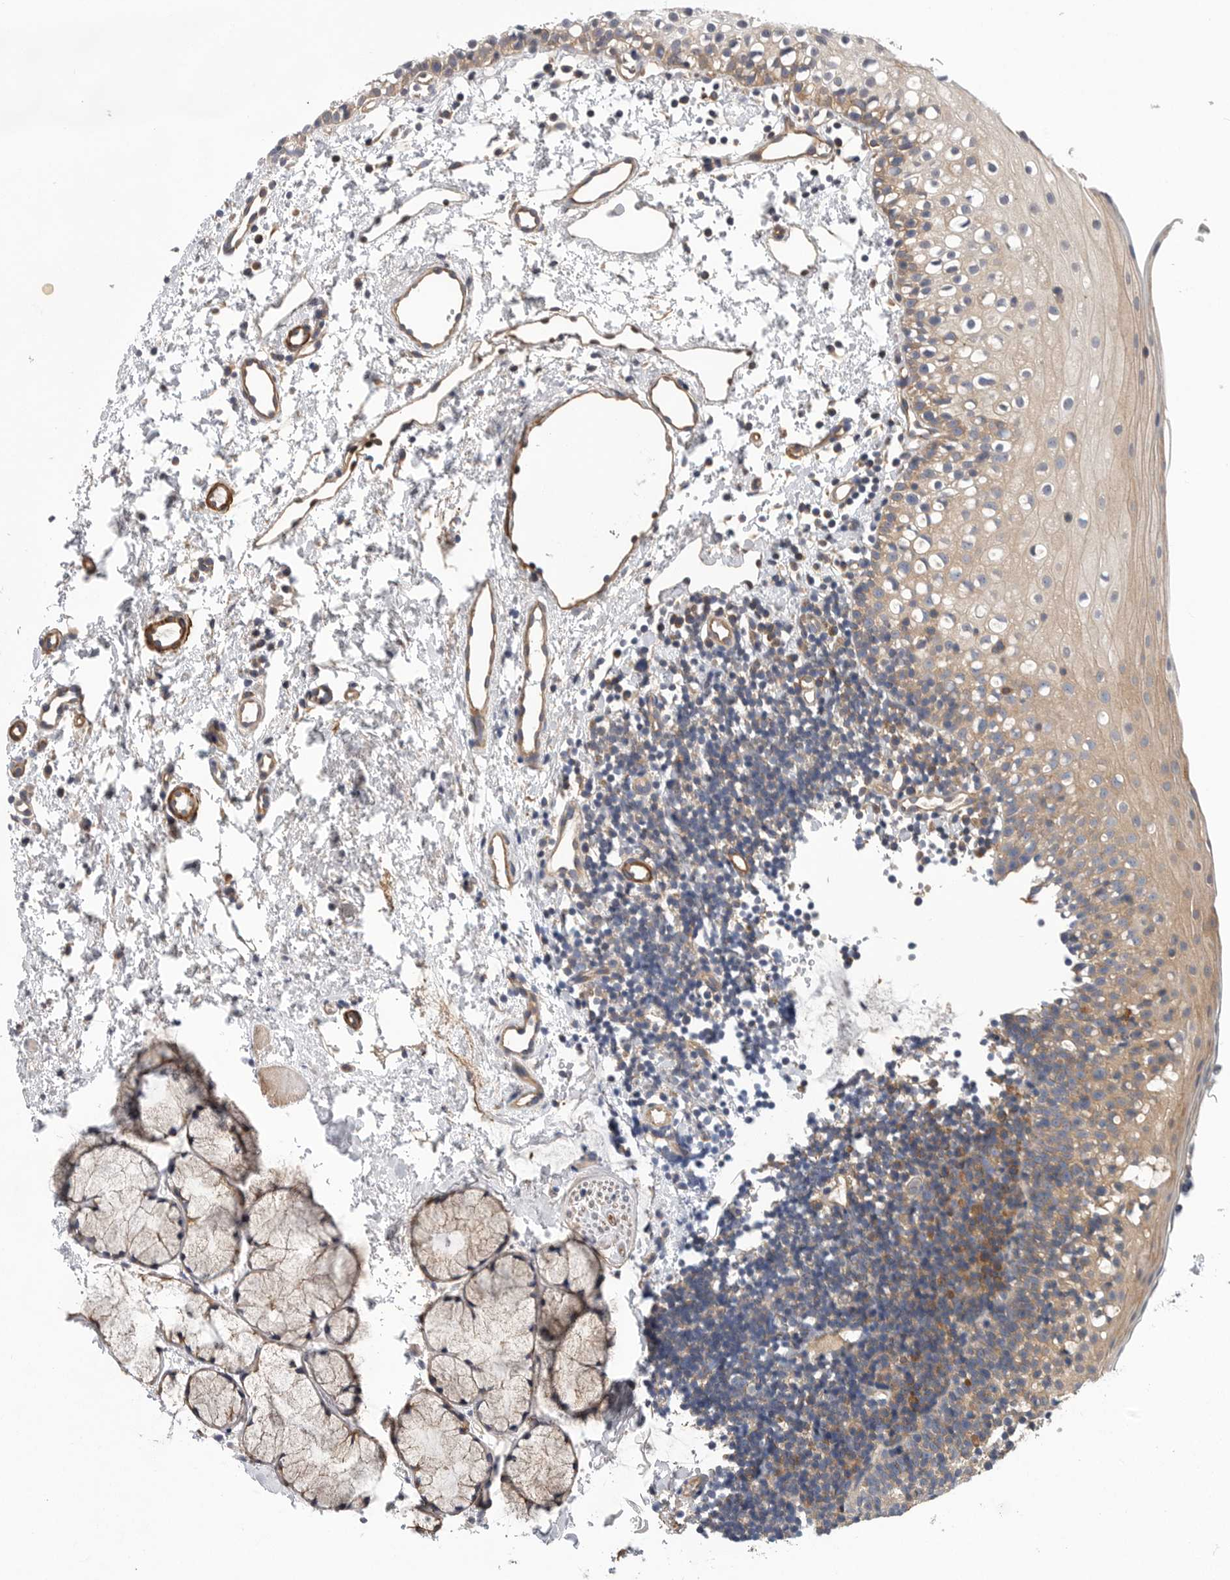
{"staining": {"intensity": "weak", "quantity": "25%-75%", "location": "cytoplasmic/membranous"}, "tissue": "oral mucosa", "cell_type": "Squamous epithelial cells", "image_type": "normal", "snomed": [{"axis": "morphology", "description": "Normal tissue, NOS"}, {"axis": "topography", "description": "Oral tissue"}], "caption": "A brown stain highlights weak cytoplasmic/membranous staining of a protein in squamous epithelial cells of normal human oral mucosa.", "gene": "OXR1", "patient": {"sex": "male", "age": 28}}